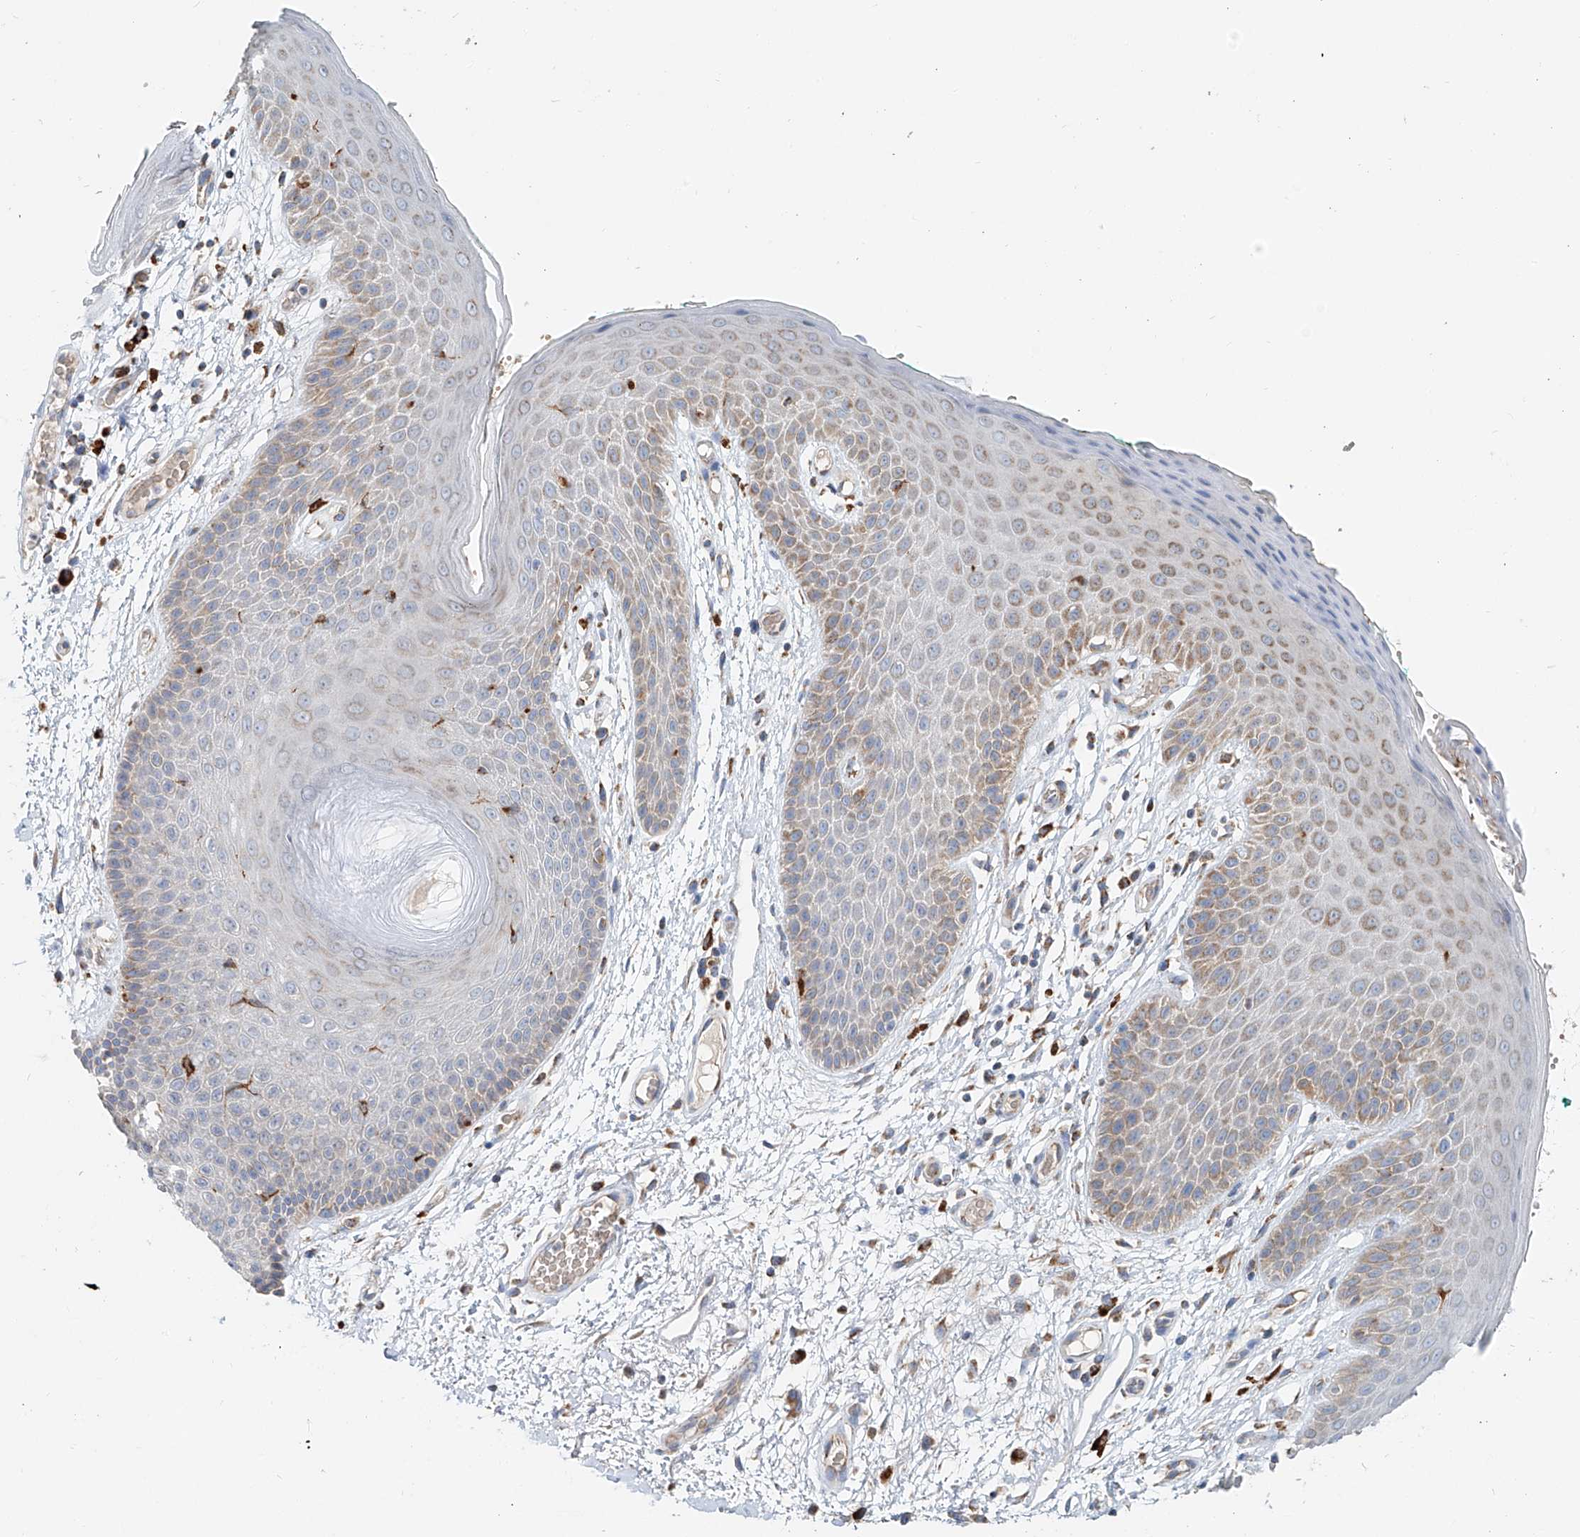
{"staining": {"intensity": "moderate", "quantity": "<25%", "location": "cytoplasmic/membranous"}, "tissue": "skin", "cell_type": "Epidermal cells", "image_type": "normal", "snomed": [{"axis": "morphology", "description": "Normal tissue, NOS"}, {"axis": "topography", "description": "Anal"}], "caption": "Immunohistochemical staining of unremarkable human skin exhibits low levels of moderate cytoplasmic/membranous expression in about <25% of epidermal cells.", "gene": "CARD10", "patient": {"sex": "male", "age": 74}}